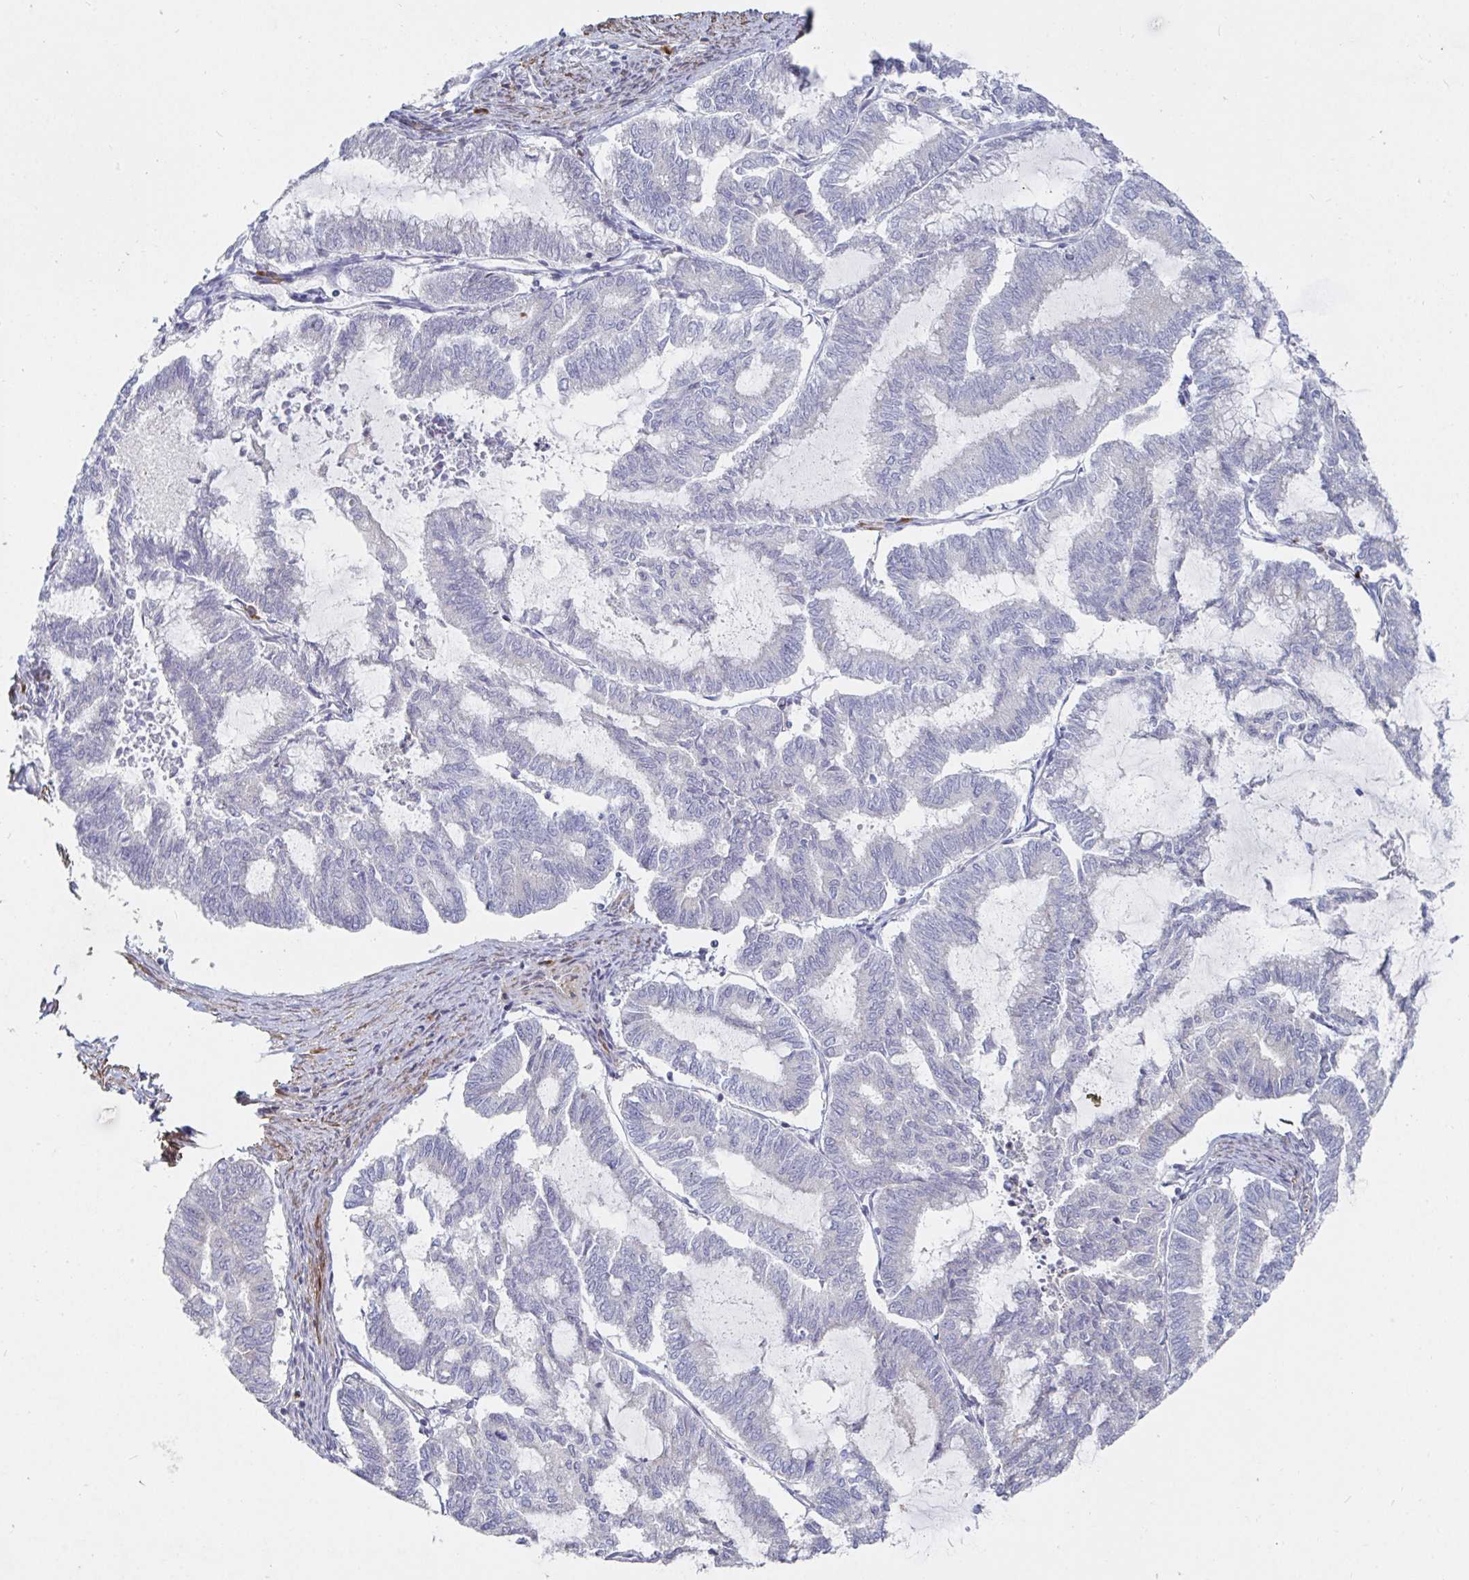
{"staining": {"intensity": "negative", "quantity": "none", "location": "none"}, "tissue": "endometrial cancer", "cell_type": "Tumor cells", "image_type": "cancer", "snomed": [{"axis": "morphology", "description": "Adenocarcinoma, NOS"}, {"axis": "topography", "description": "Endometrium"}], "caption": "An image of endometrial adenocarcinoma stained for a protein displays no brown staining in tumor cells.", "gene": "SSH2", "patient": {"sex": "female", "age": 79}}